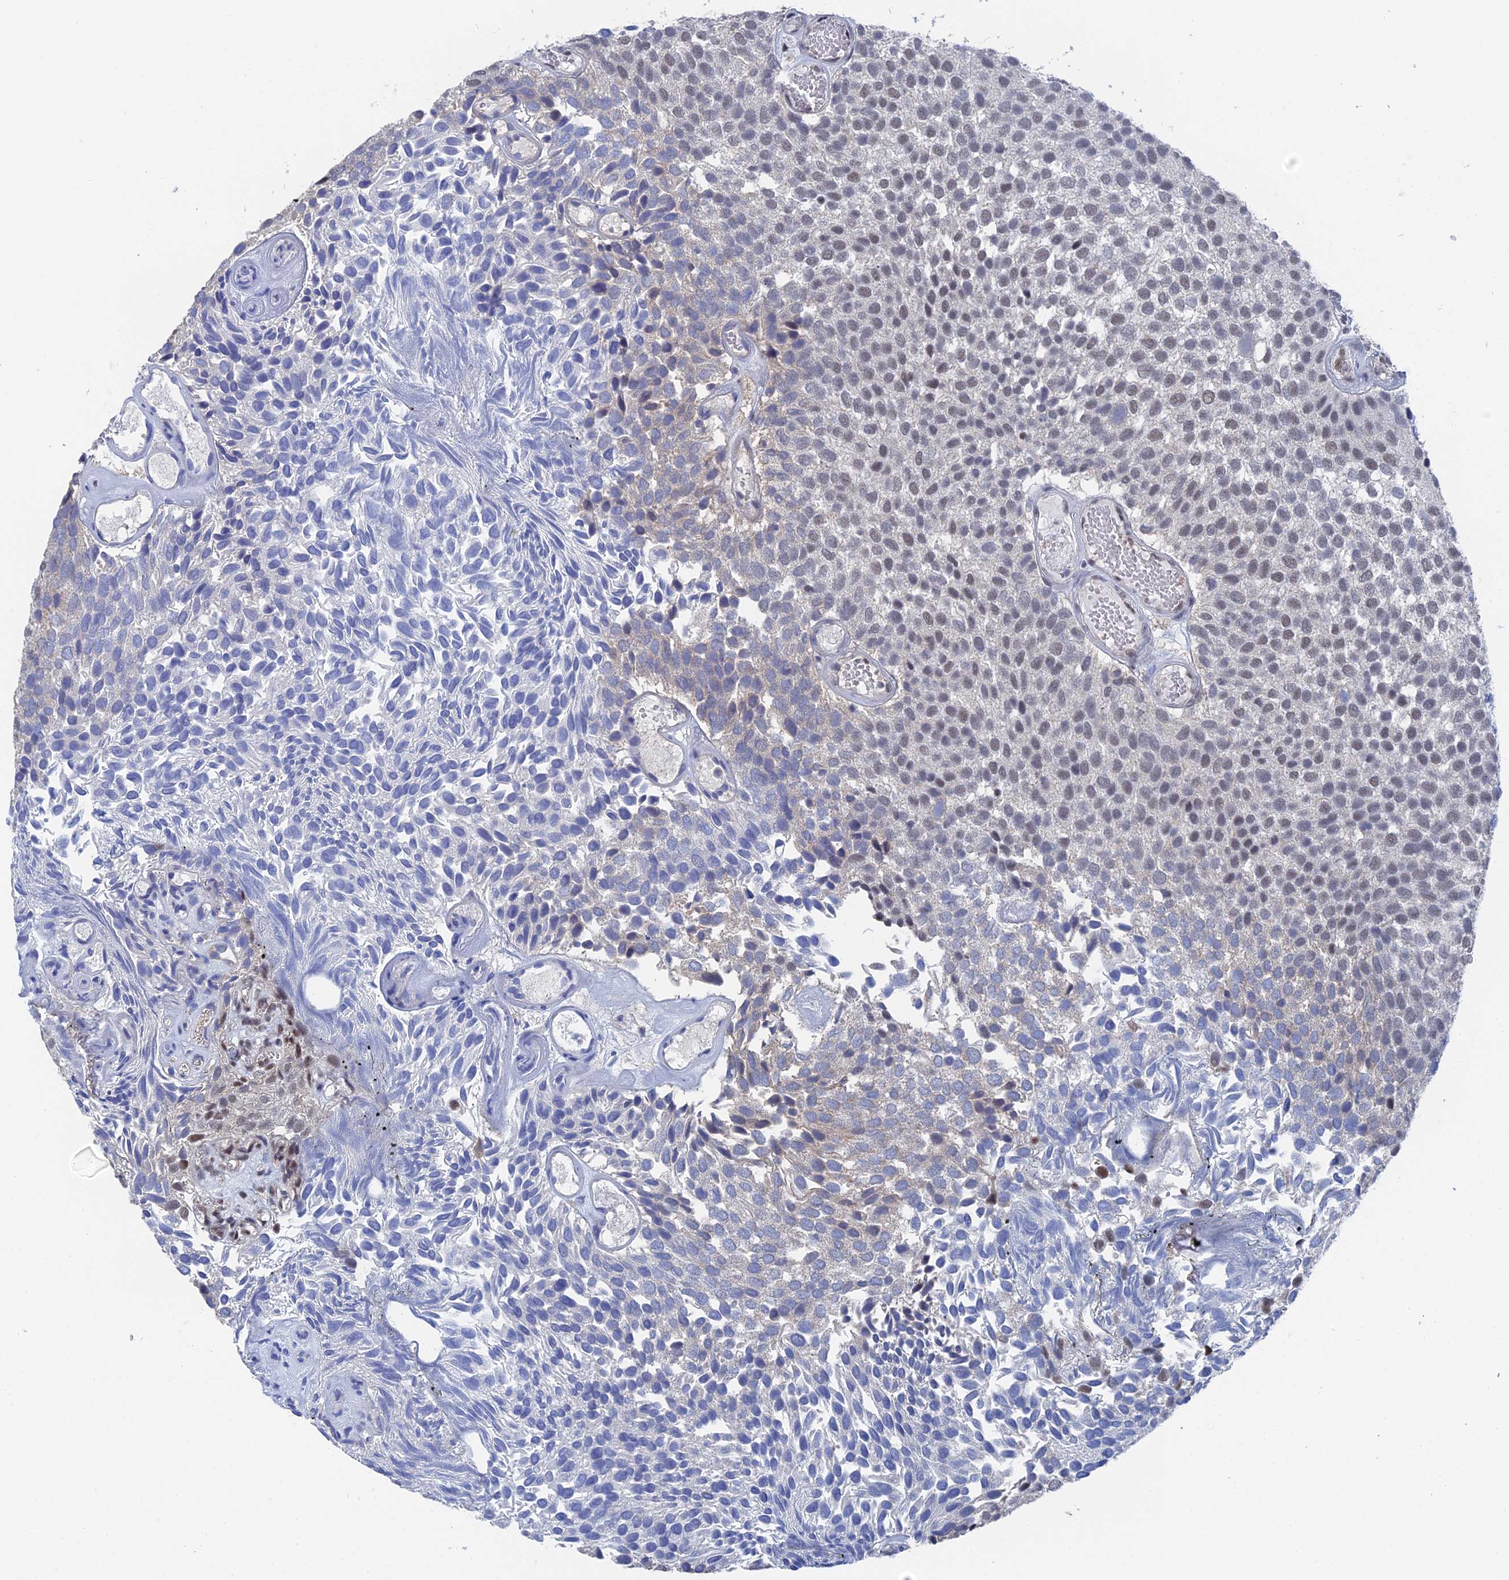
{"staining": {"intensity": "weak", "quantity": "25%-75%", "location": "nuclear"}, "tissue": "urothelial cancer", "cell_type": "Tumor cells", "image_type": "cancer", "snomed": [{"axis": "morphology", "description": "Urothelial carcinoma, Low grade"}, {"axis": "topography", "description": "Urinary bladder"}], "caption": "Protein expression analysis of human urothelial cancer reveals weak nuclear expression in approximately 25%-75% of tumor cells.", "gene": "TSSC4", "patient": {"sex": "male", "age": 89}}